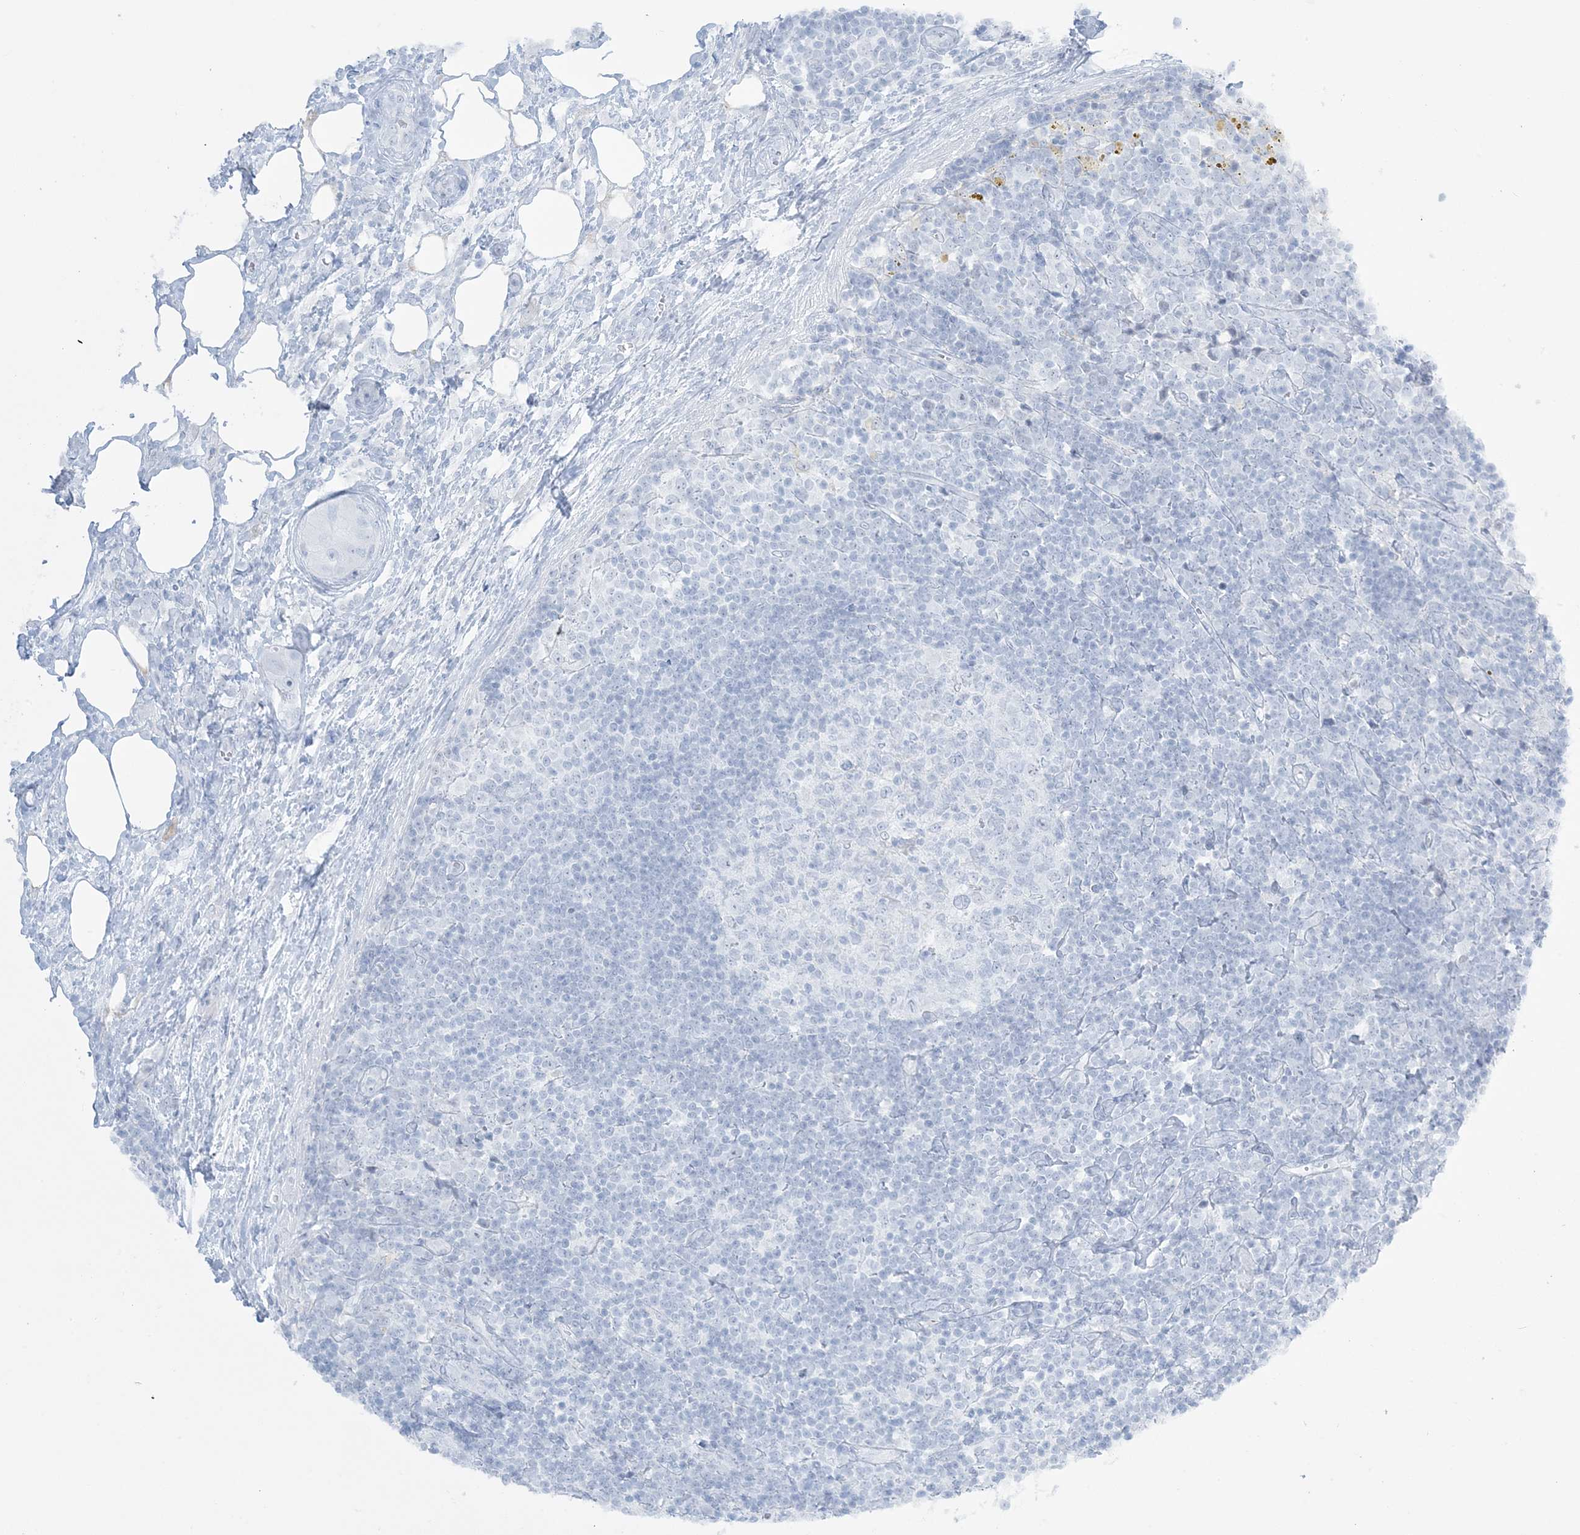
{"staining": {"intensity": "negative", "quantity": "none", "location": "none"}, "tissue": "lymph node", "cell_type": "Germinal center cells", "image_type": "normal", "snomed": [{"axis": "morphology", "description": "Normal tissue, NOS"}, {"axis": "morphology", "description": "Squamous cell carcinoma, metastatic, NOS"}, {"axis": "topography", "description": "Lymph node"}], "caption": "DAB immunohistochemical staining of normal lymph node shows no significant positivity in germinal center cells.", "gene": "AGXT", "patient": {"sex": "male", "age": 73}}